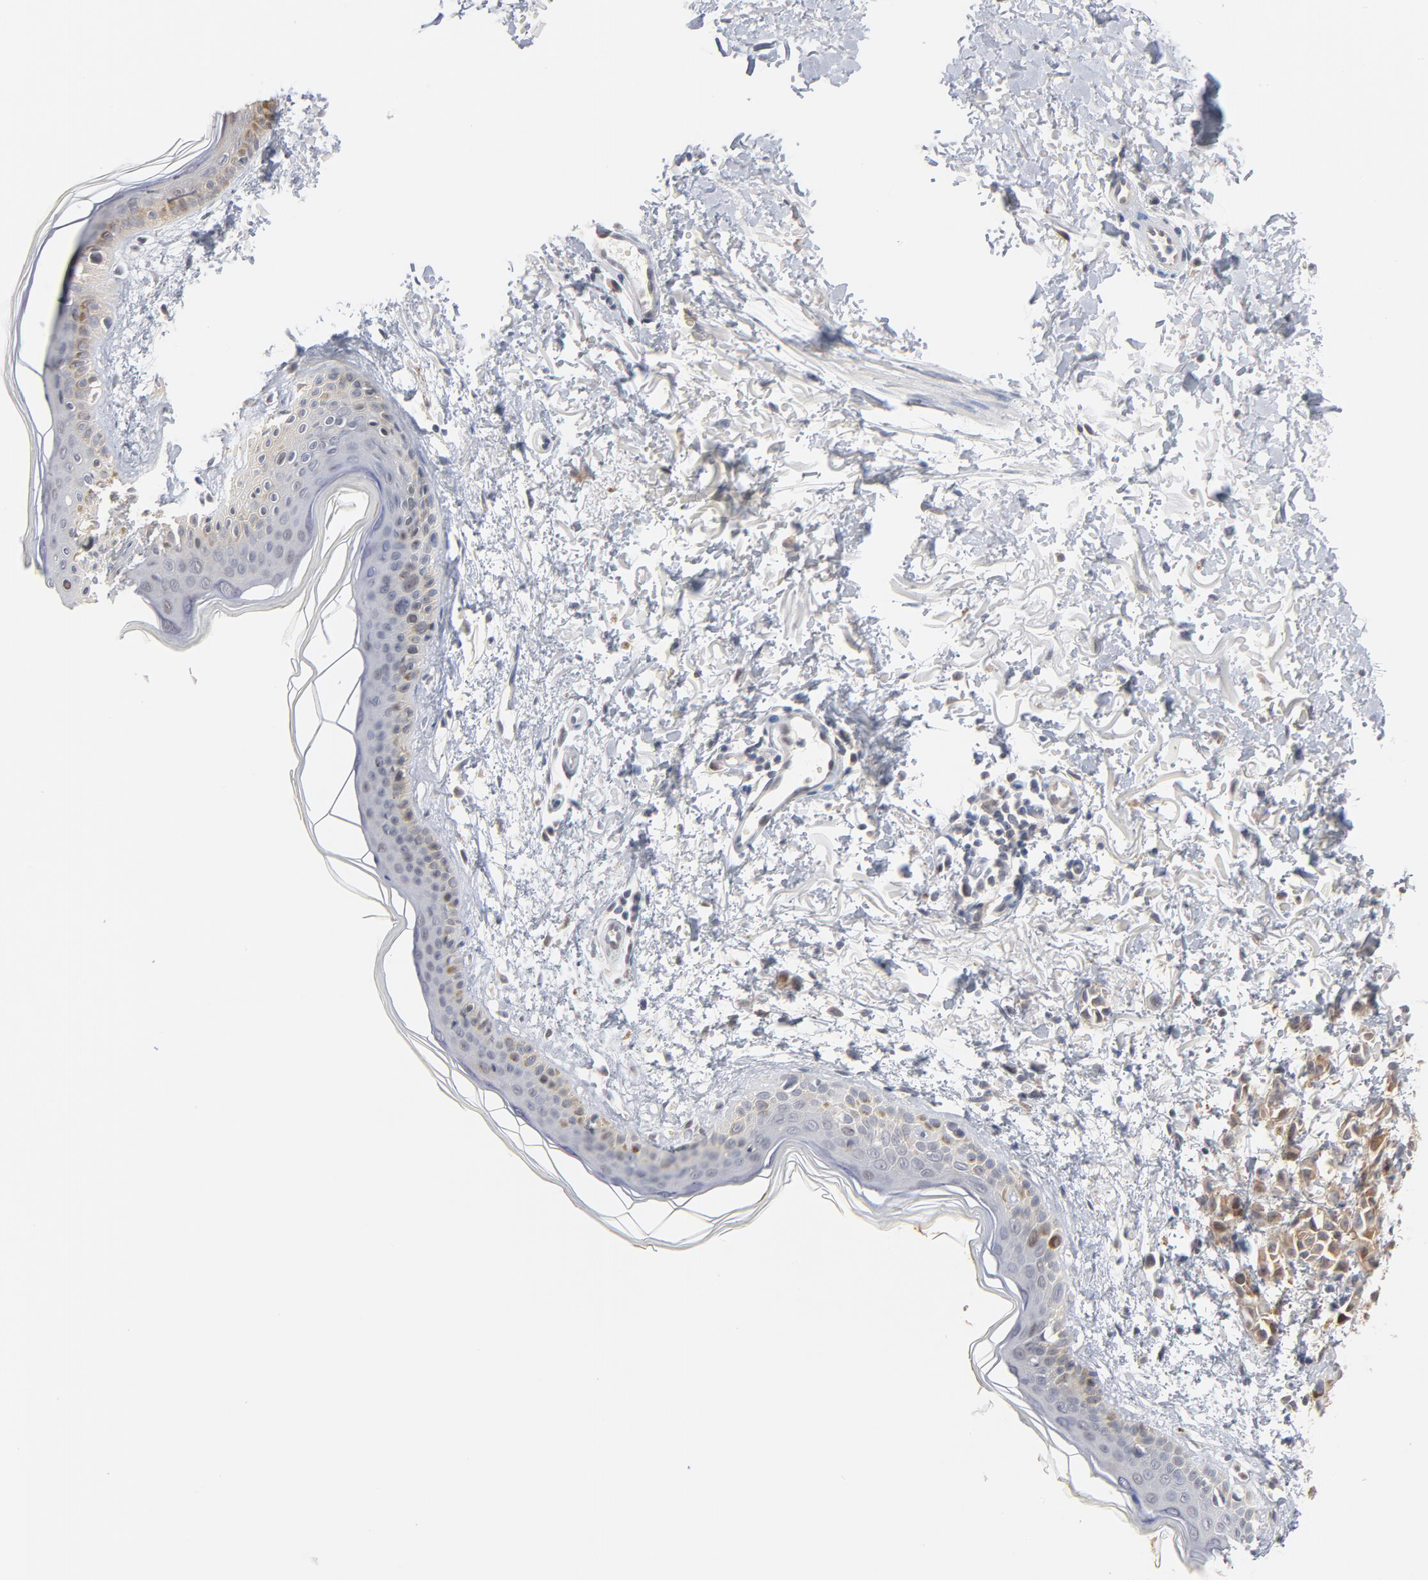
{"staining": {"intensity": "negative", "quantity": "none", "location": "none"}, "tissue": "melanoma", "cell_type": "Tumor cells", "image_type": "cancer", "snomed": [{"axis": "morphology", "description": "Malignant melanoma, NOS"}, {"axis": "topography", "description": "Skin"}], "caption": "The histopathology image exhibits no staining of tumor cells in malignant melanoma. (Brightfield microscopy of DAB (3,3'-diaminobenzidine) immunohistochemistry at high magnification).", "gene": "UBL4A", "patient": {"sex": "male", "age": 76}}